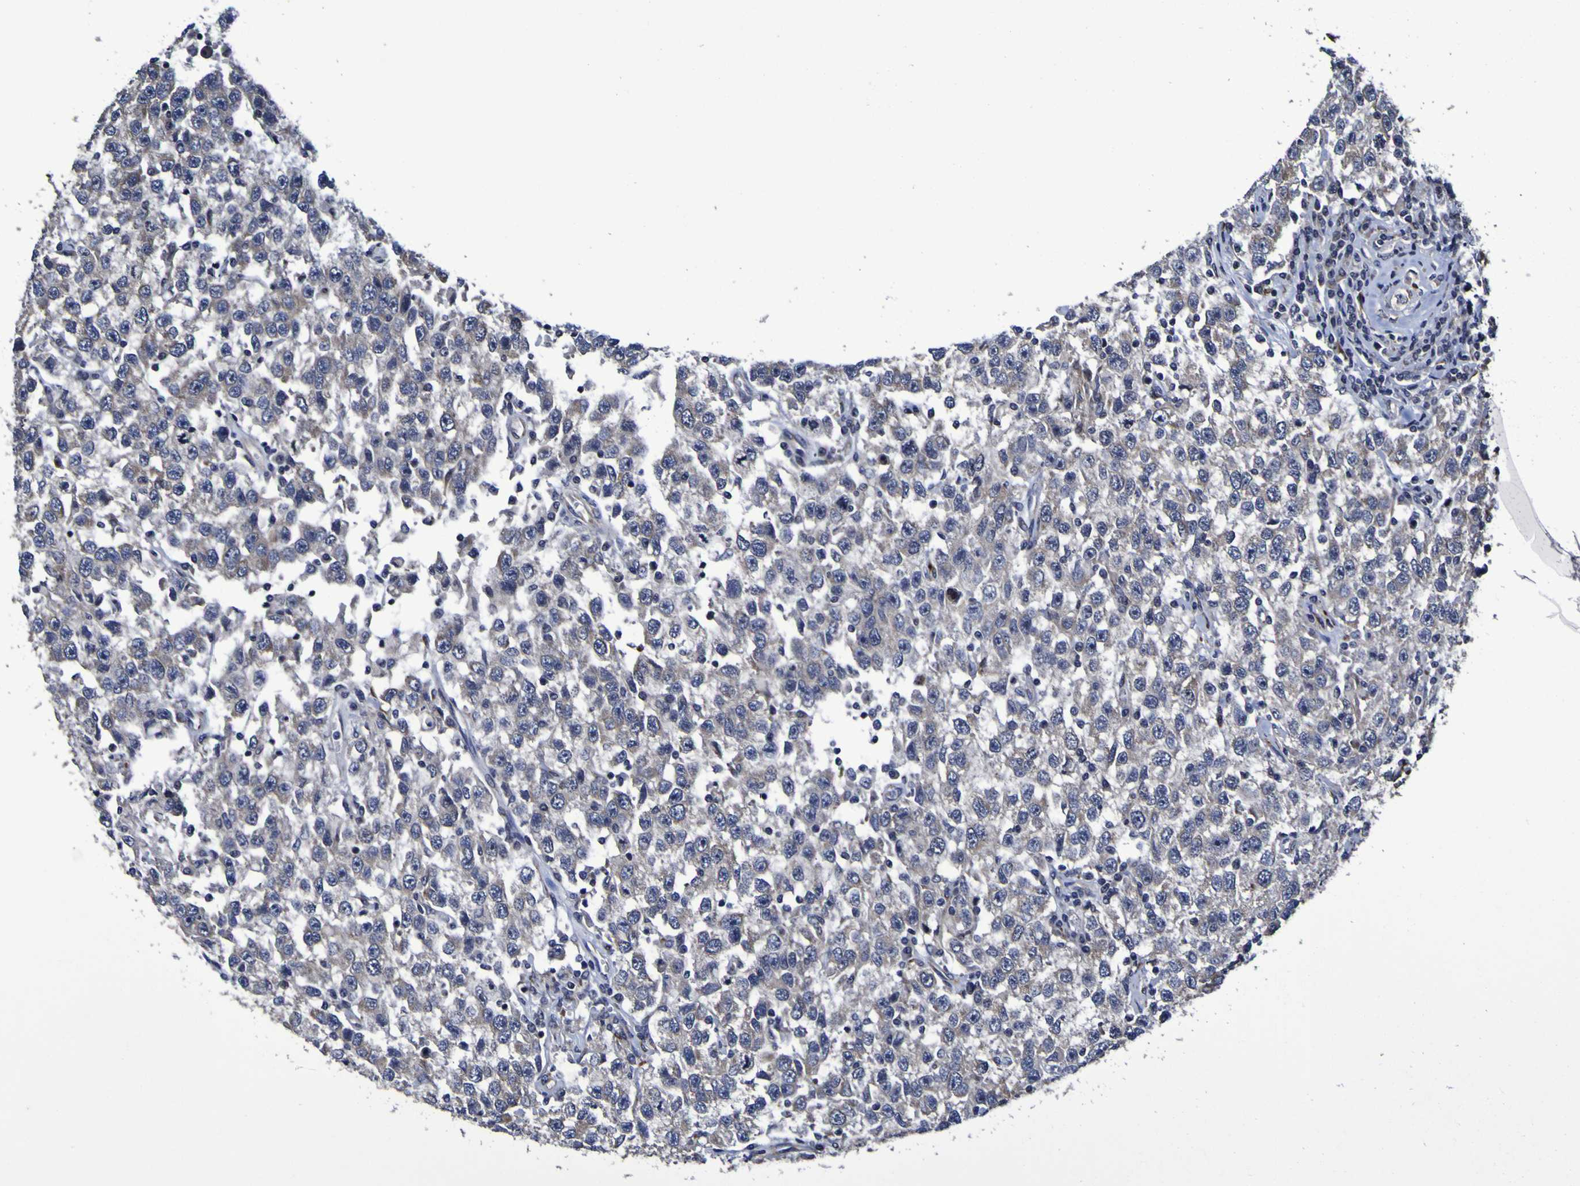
{"staining": {"intensity": "negative", "quantity": "none", "location": "none"}, "tissue": "testis cancer", "cell_type": "Tumor cells", "image_type": "cancer", "snomed": [{"axis": "morphology", "description": "Seminoma, NOS"}, {"axis": "topography", "description": "Testis"}], "caption": "Tumor cells show no significant positivity in testis cancer.", "gene": "P3H1", "patient": {"sex": "male", "age": 41}}